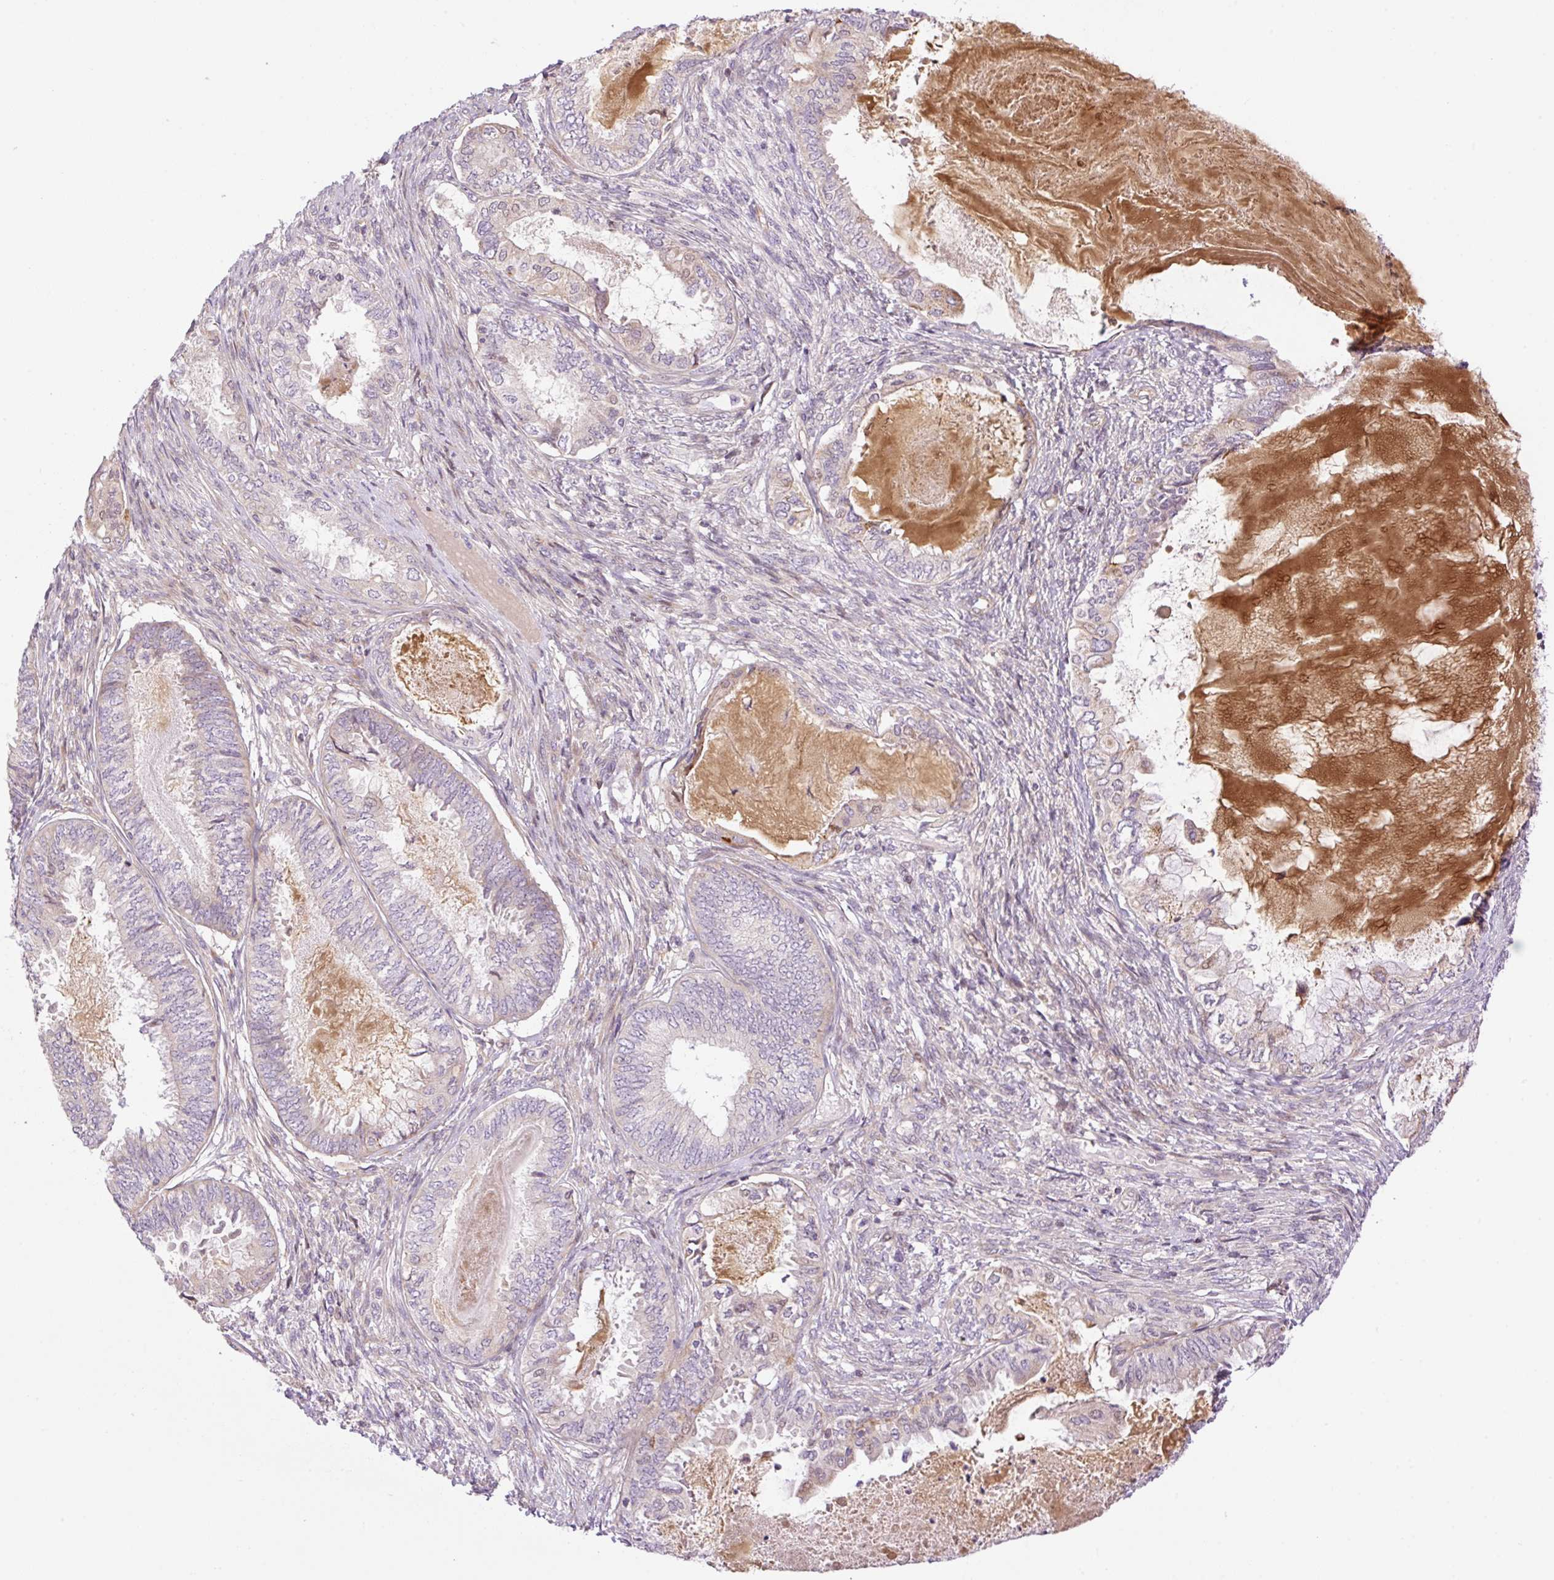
{"staining": {"intensity": "negative", "quantity": "none", "location": "none"}, "tissue": "ovarian cancer", "cell_type": "Tumor cells", "image_type": "cancer", "snomed": [{"axis": "morphology", "description": "Carcinoma, endometroid"}, {"axis": "topography", "description": "Ovary"}], "caption": "Immunohistochemical staining of human ovarian endometroid carcinoma demonstrates no significant staining in tumor cells. (Stains: DAB (3,3'-diaminobenzidine) immunohistochemistry with hematoxylin counter stain, Microscopy: brightfield microscopy at high magnification).", "gene": "ZNF394", "patient": {"sex": "female", "age": 70}}